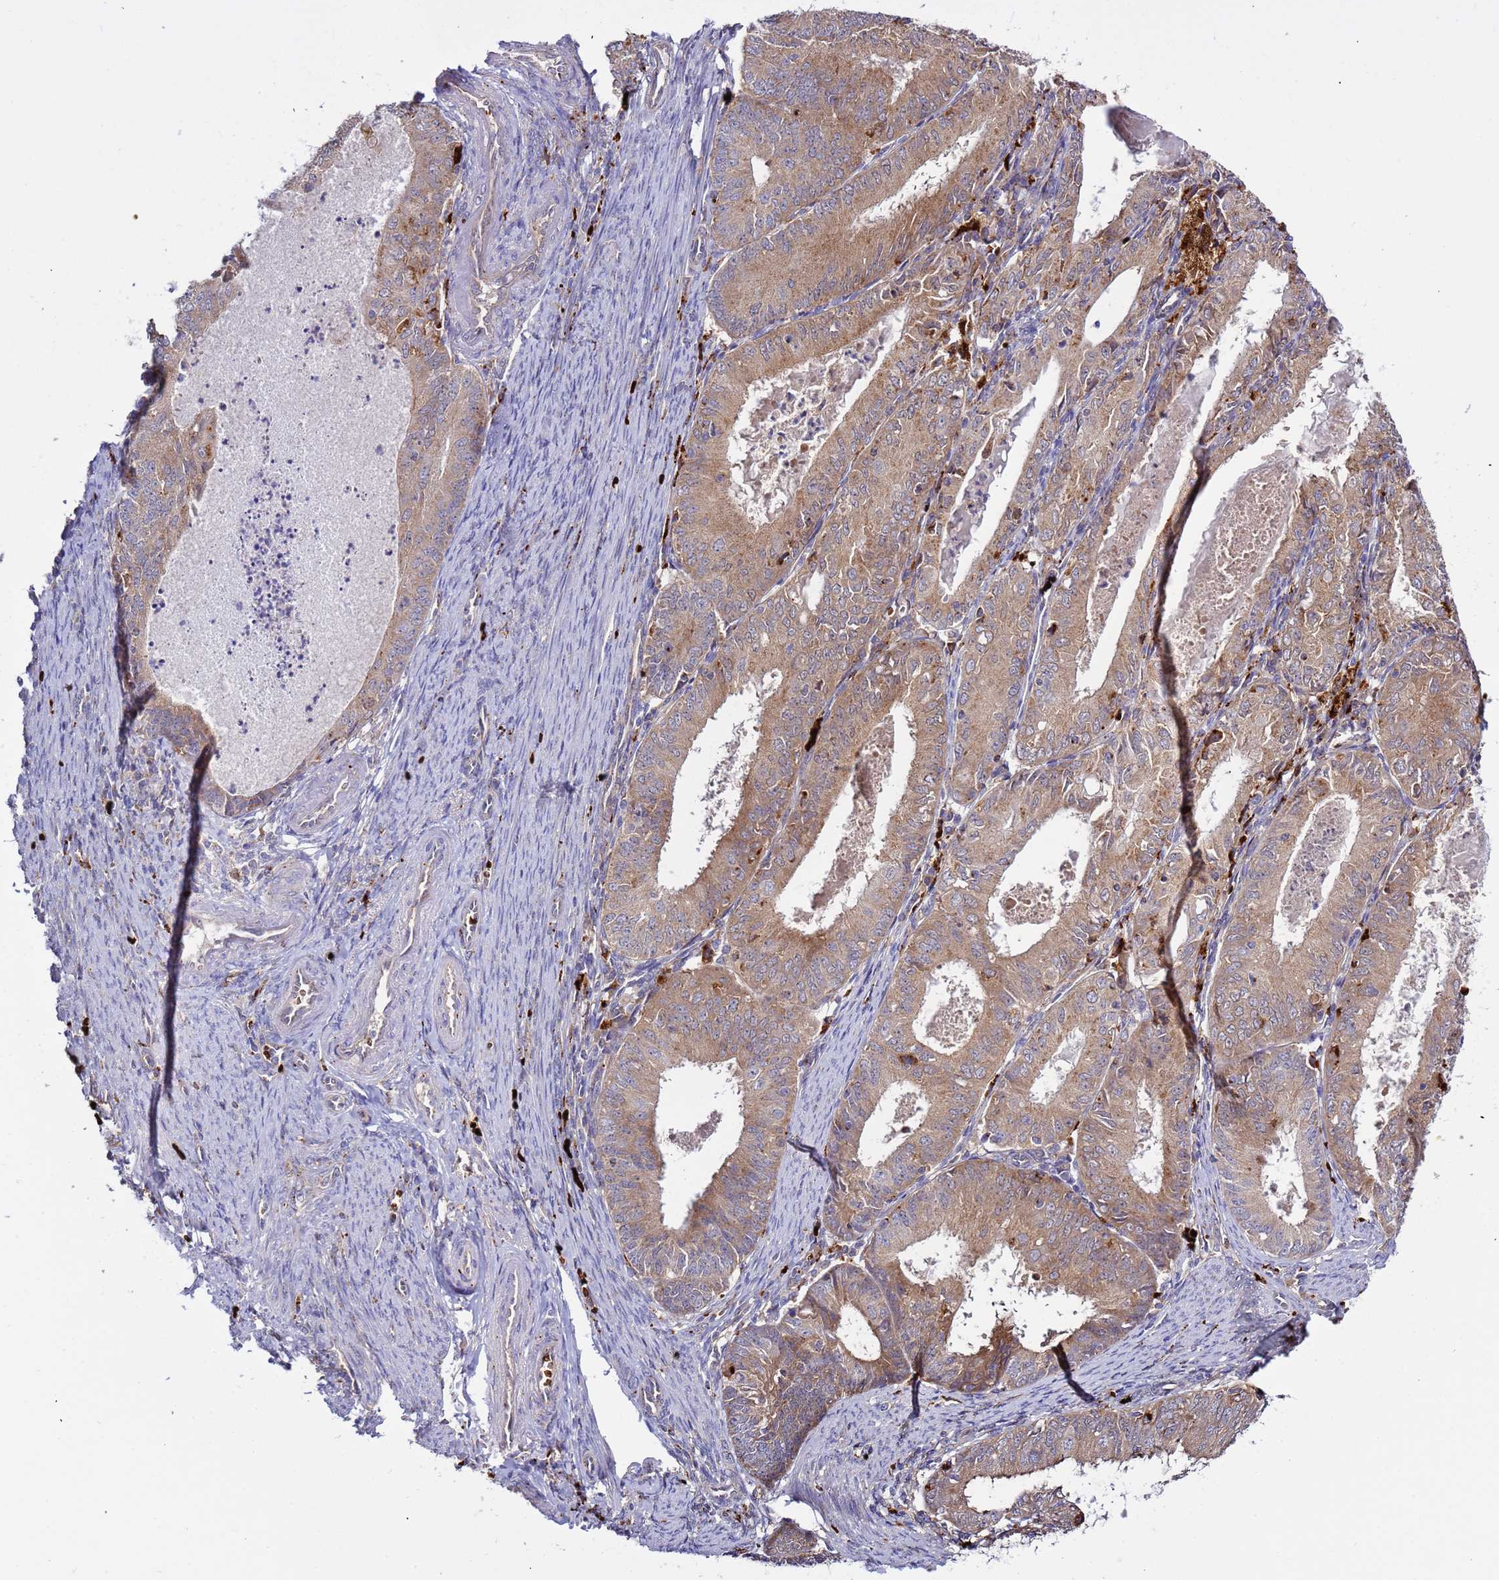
{"staining": {"intensity": "moderate", "quantity": ">75%", "location": "cytoplasmic/membranous"}, "tissue": "endometrial cancer", "cell_type": "Tumor cells", "image_type": "cancer", "snomed": [{"axis": "morphology", "description": "Adenocarcinoma, NOS"}, {"axis": "topography", "description": "Endometrium"}], "caption": "A medium amount of moderate cytoplasmic/membranous expression is seen in about >75% of tumor cells in endometrial adenocarcinoma tissue.", "gene": "VPS36", "patient": {"sex": "female", "age": 57}}